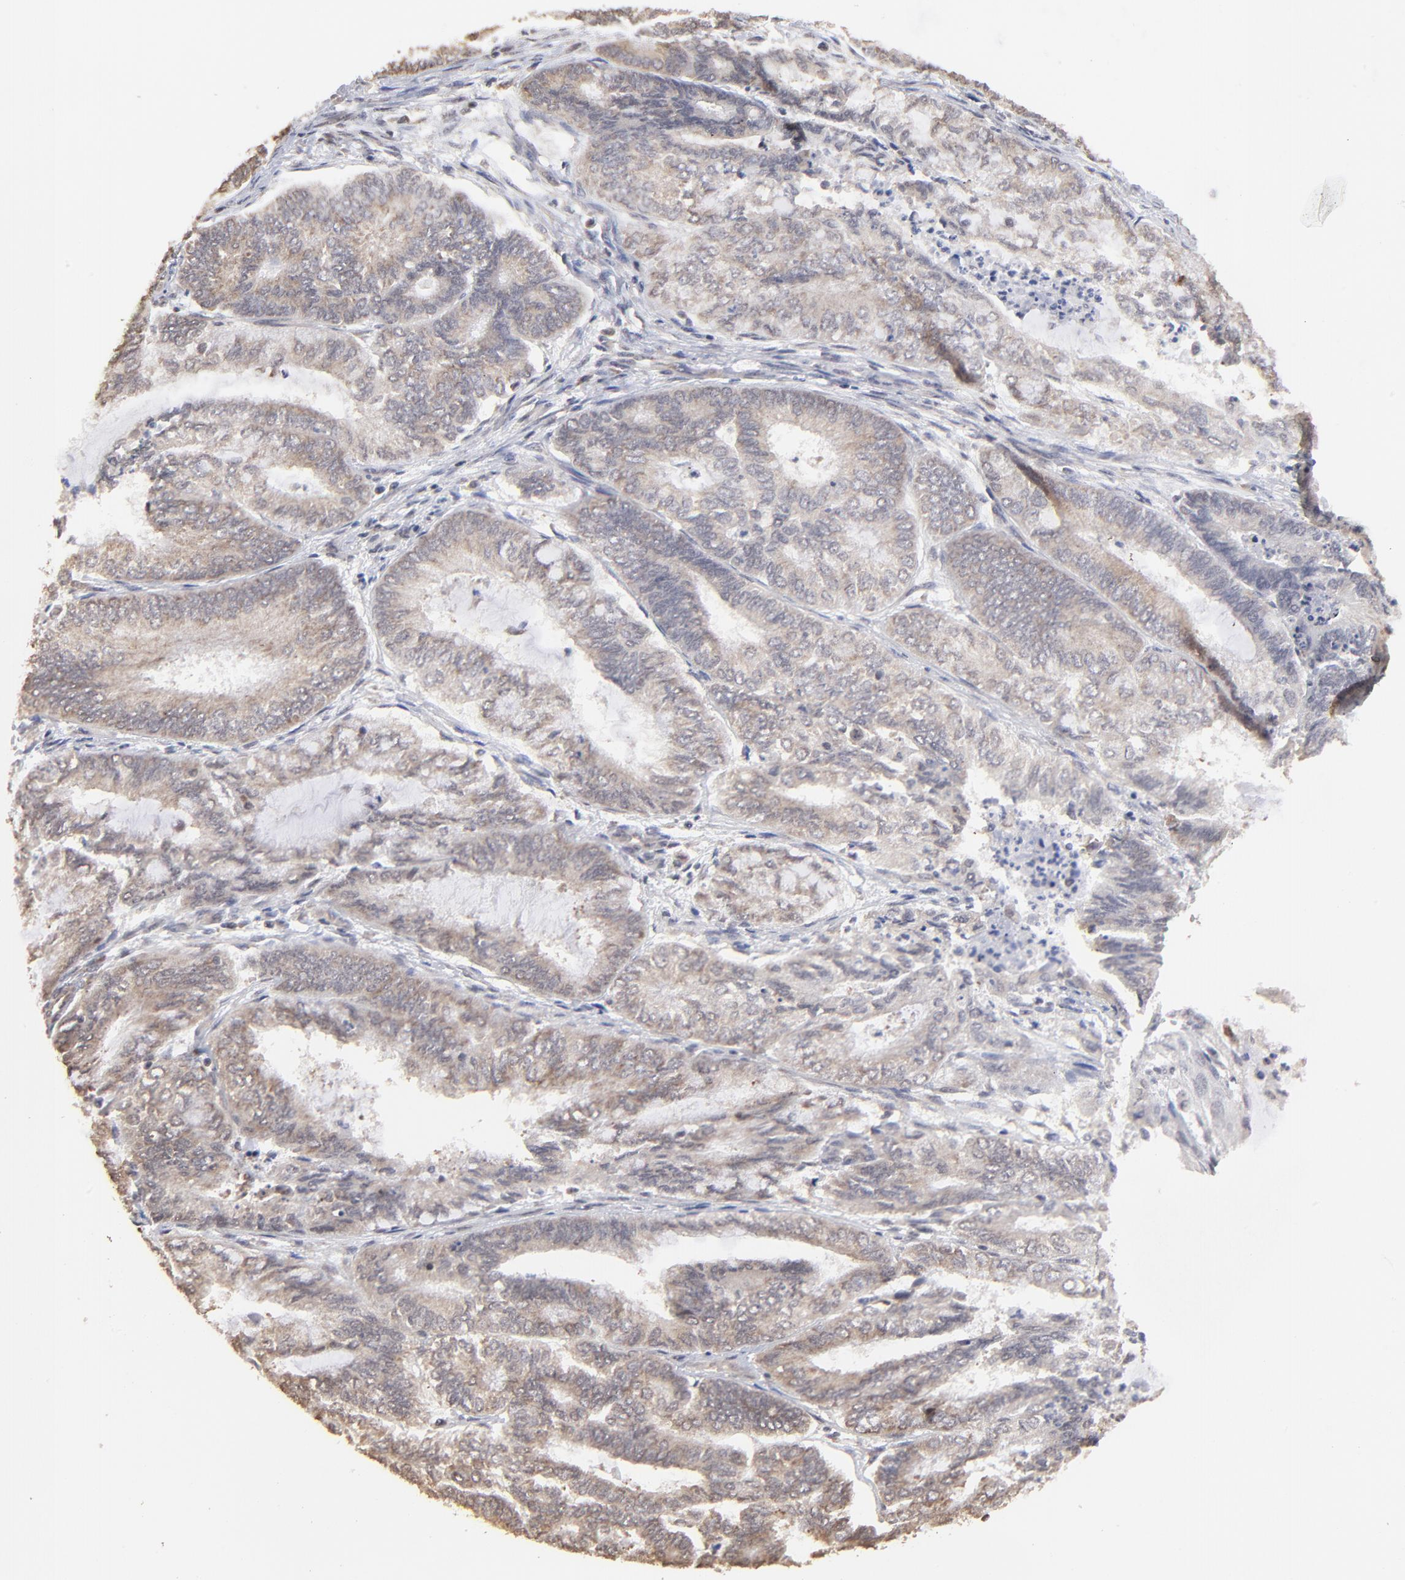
{"staining": {"intensity": "weak", "quantity": ">75%", "location": "cytoplasmic/membranous"}, "tissue": "endometrial cancer", "cell_type": "Tumor cells", "image_type": "cancer", "snomed": [{"axis": "morphology", "description": "Adenocarcinoma, NOS"}, {"axis": "topography", "description": "Endometrium"}], "caption": "High-power microscopy captured an immunohistochemistry histopathology image of endometrial cancer, revealing weak cytoplasmic/membranous staining in approximately >75% of tumor cells. The protein of interest is shown in brown color, while the nuclei are stained blue.", "gene": "BRPF1", "patient": {"sex": "female", "age": 59}}